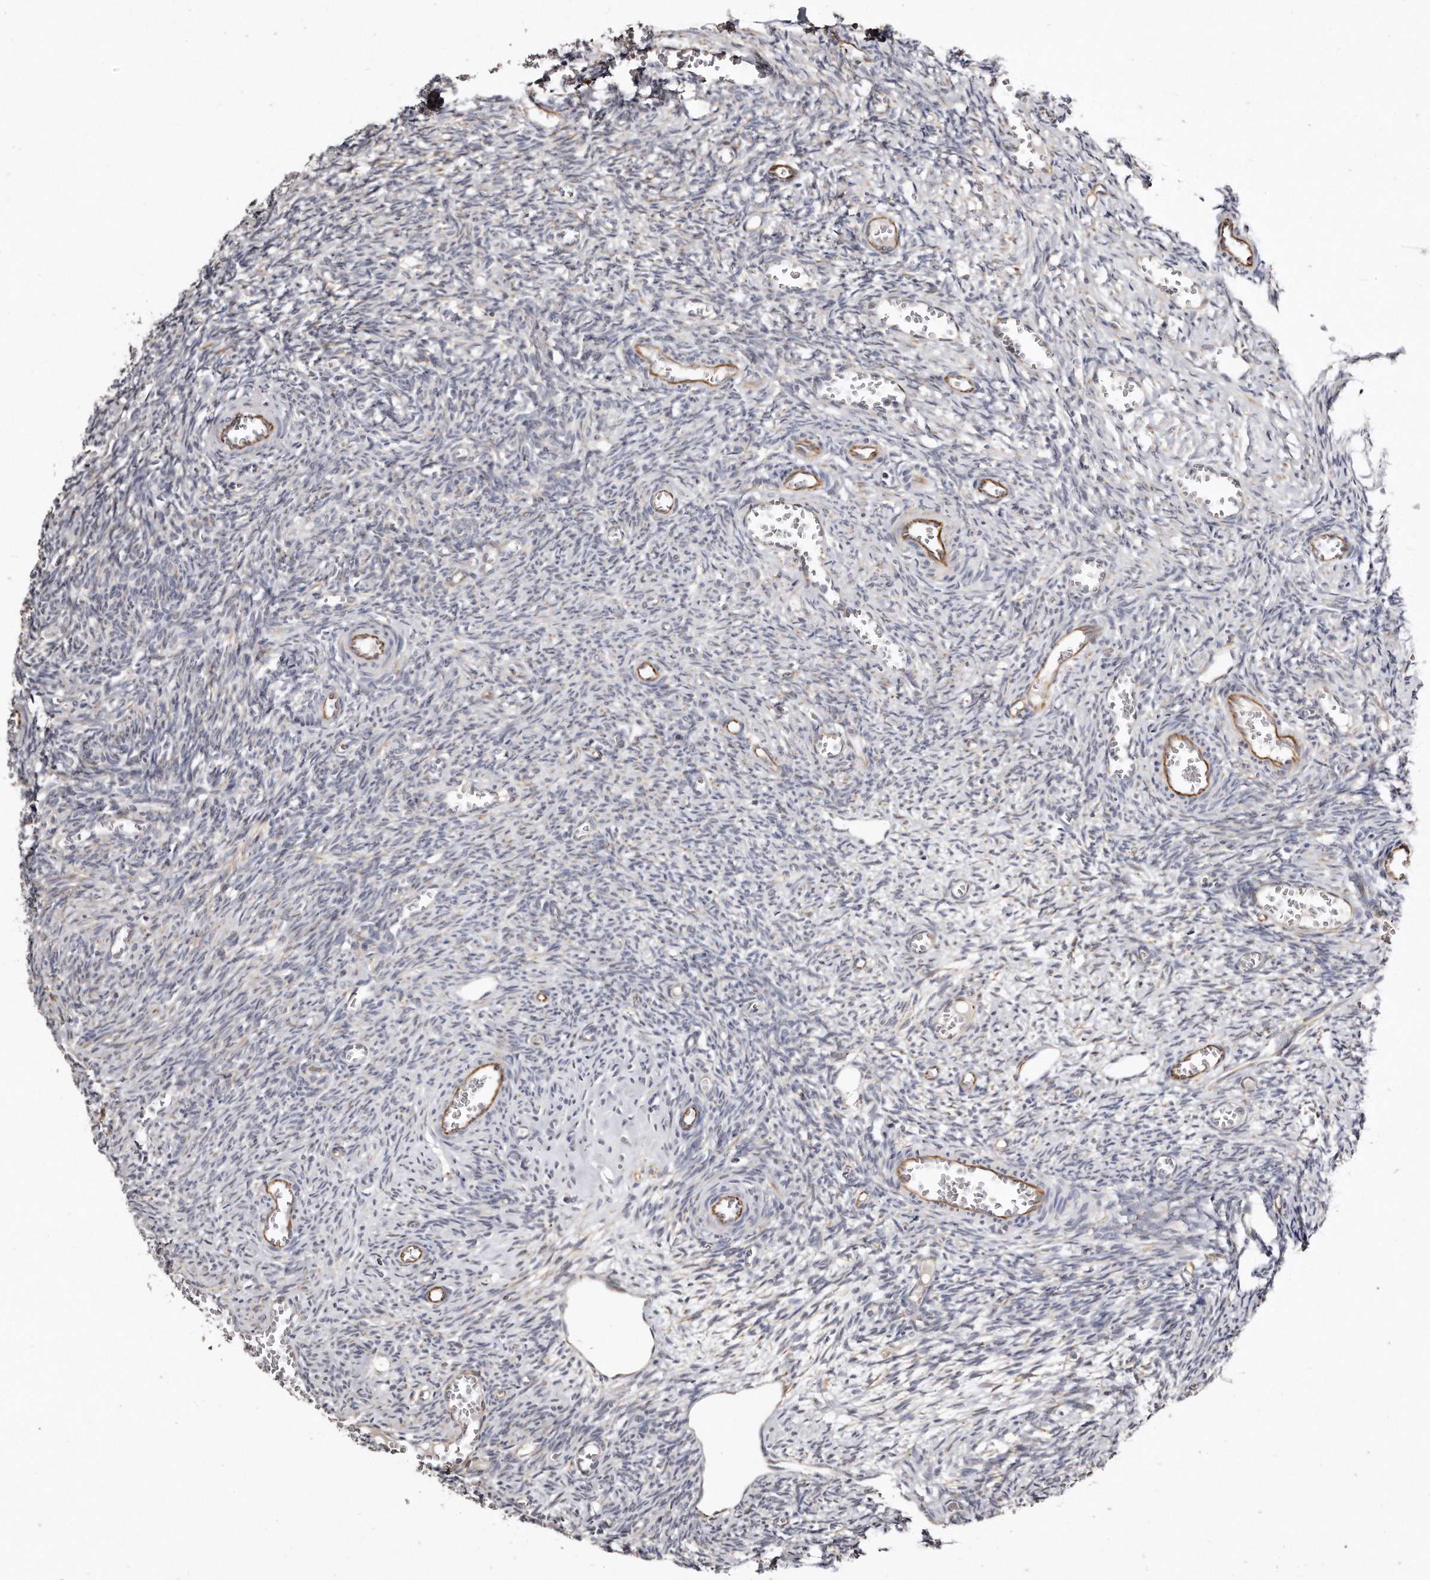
{"staining": {"intensity": "negative", "quantity": "none", "location": "none"}, "tissue": "ovary", "cell_type": "Ovarian stroma cells", "image_type": "normal", "snomed": [{"axis": "morphology", "description": "Normal tissue, NOS"}, {"axis": "topography", "description": "Ovary"}], "caption": "Ovarian stroma cells show no significant staining in normal ovary.", "gene": "ZYG11A", "patient": {"sex": "female", "age": 27}}